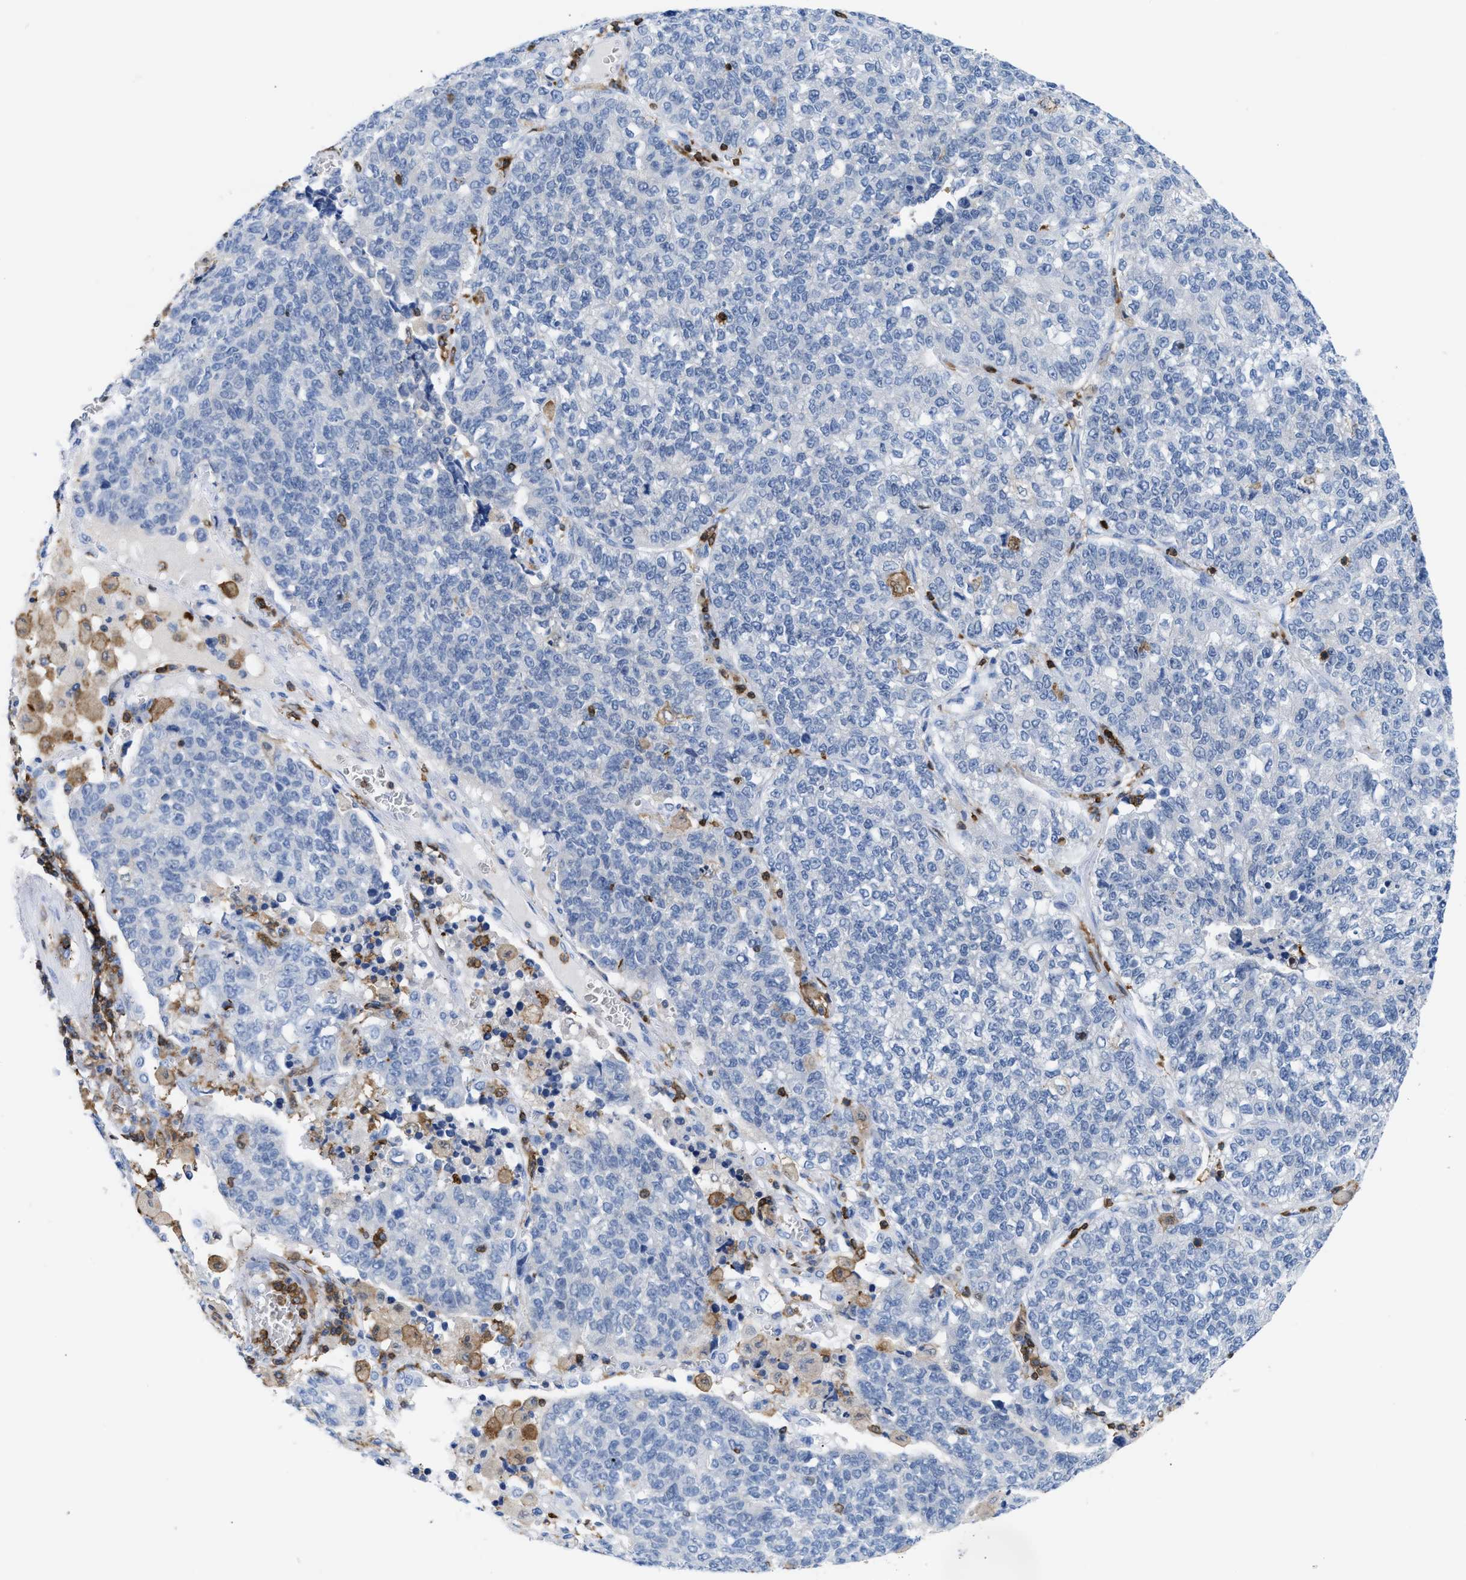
{"staining": {"intensity": "negative", "quantity": "none", "location": "none"}, "tissue": "lung cancer", "cell_type": "Tumor cells", "image_type": "cancer", "snomed": [{"axis": "morphology", "description": "Adenocarcinoma, NOS"}, {"axis": "topography", "description": "Lung"}], "caption": "Lung adenocarcinoma was stained to show a protein in brown. There is no significant staining in tumor cells.", "gene": "LCP1", "patient": {"sex": "male", "age": 49}}